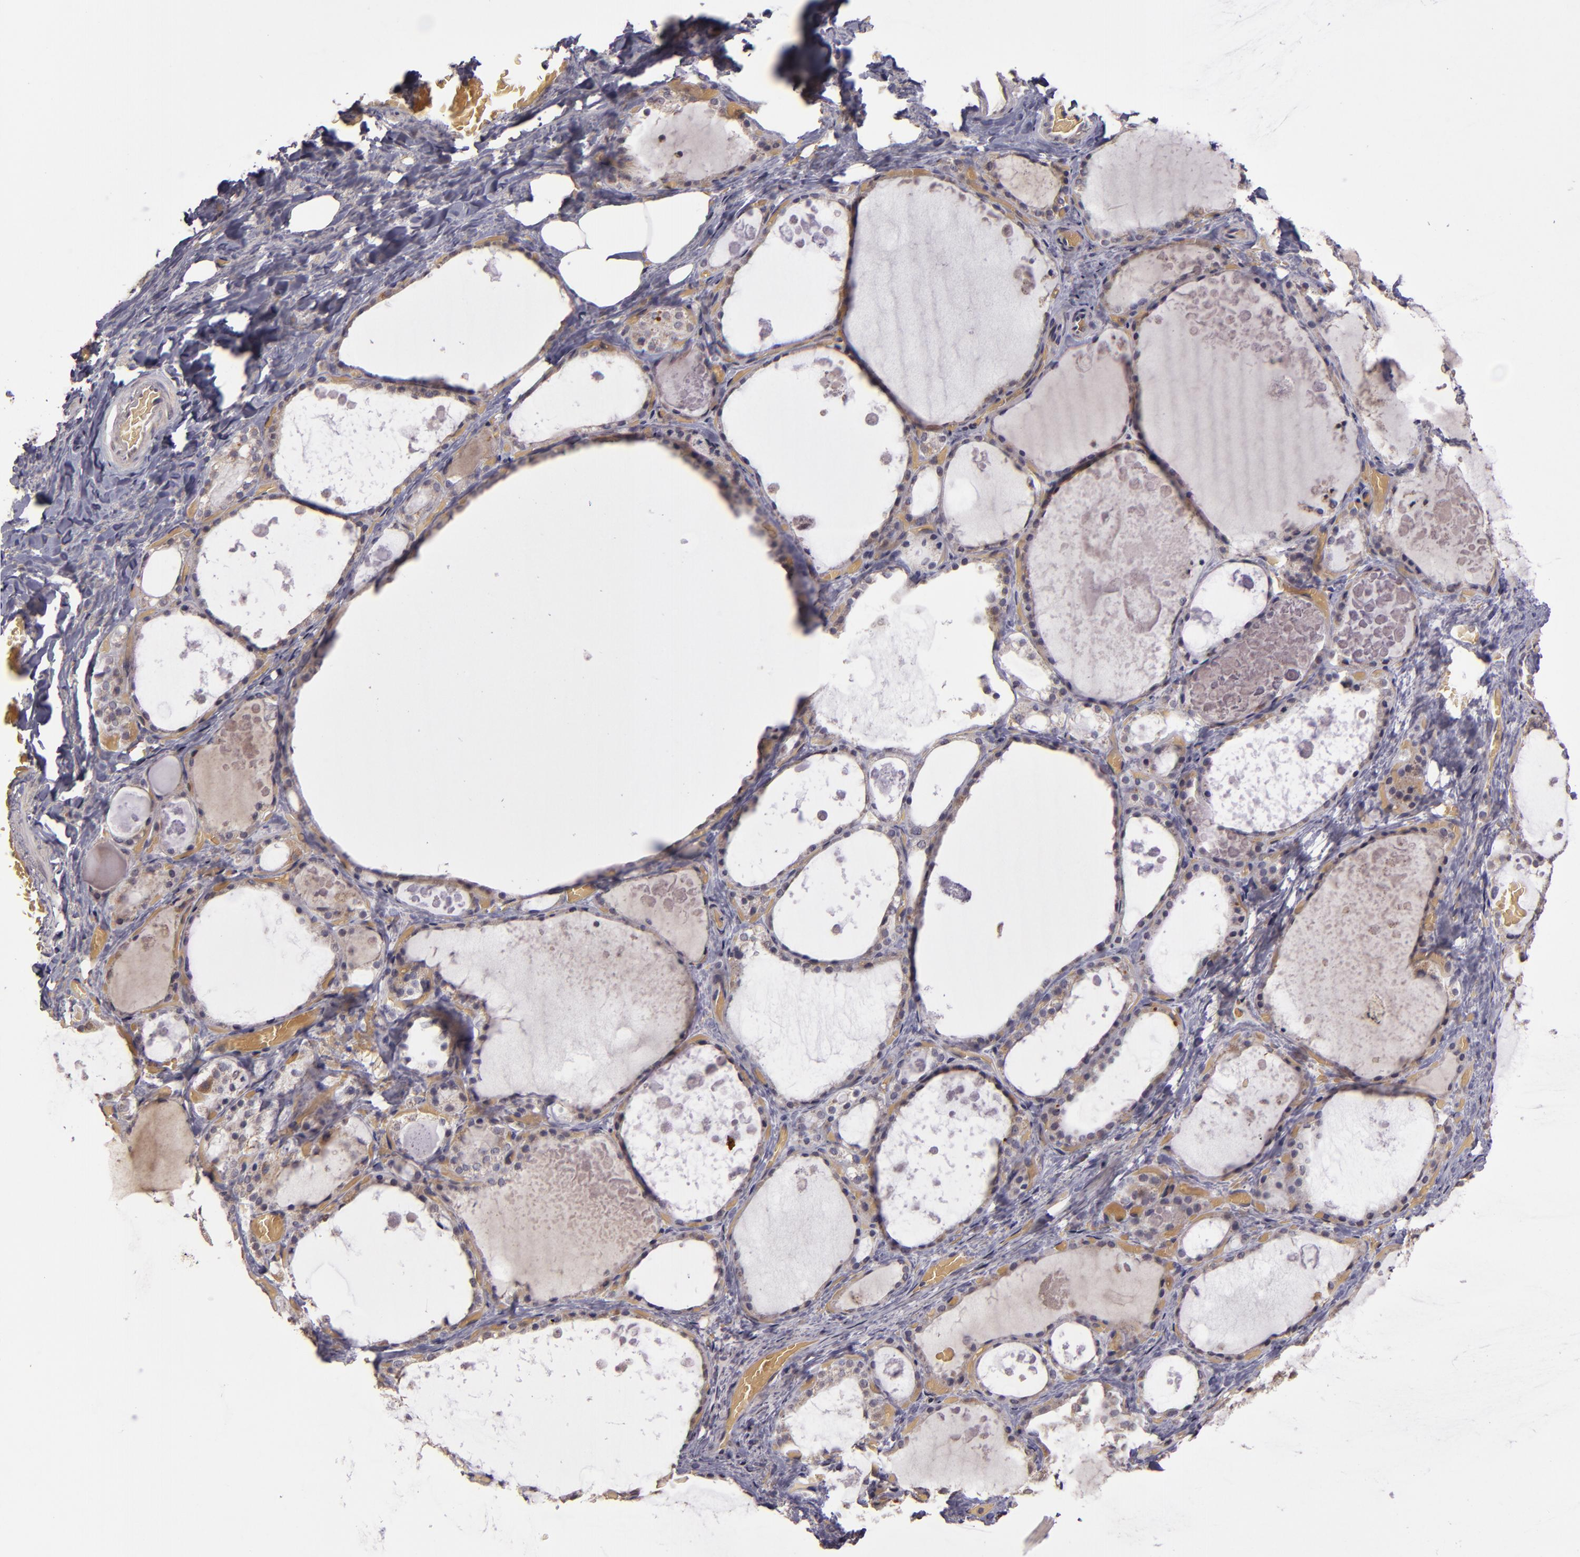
{"staining": {"intensity": "weak", "quantity": "<25%", "location": "cytoplasmic/membranous"}, "tissue": "thyroid gland", "cell_type": "Glandular cells", "image_type": "normal", "snomed": [{"axis": "morphology", "description": "Normal tissue, NOS"}, {"axis": "topography", "description": "Thyroid gland"}], "caption": "Immunohistochemistry image of benign thyroid gland: human thyroid gland stained with DAB (3,3'-diaminobenzidine) displays no significant protein expression in glandular cells.", "gene": "ABL1", "patient": {"sex": "male", "age": 61}}